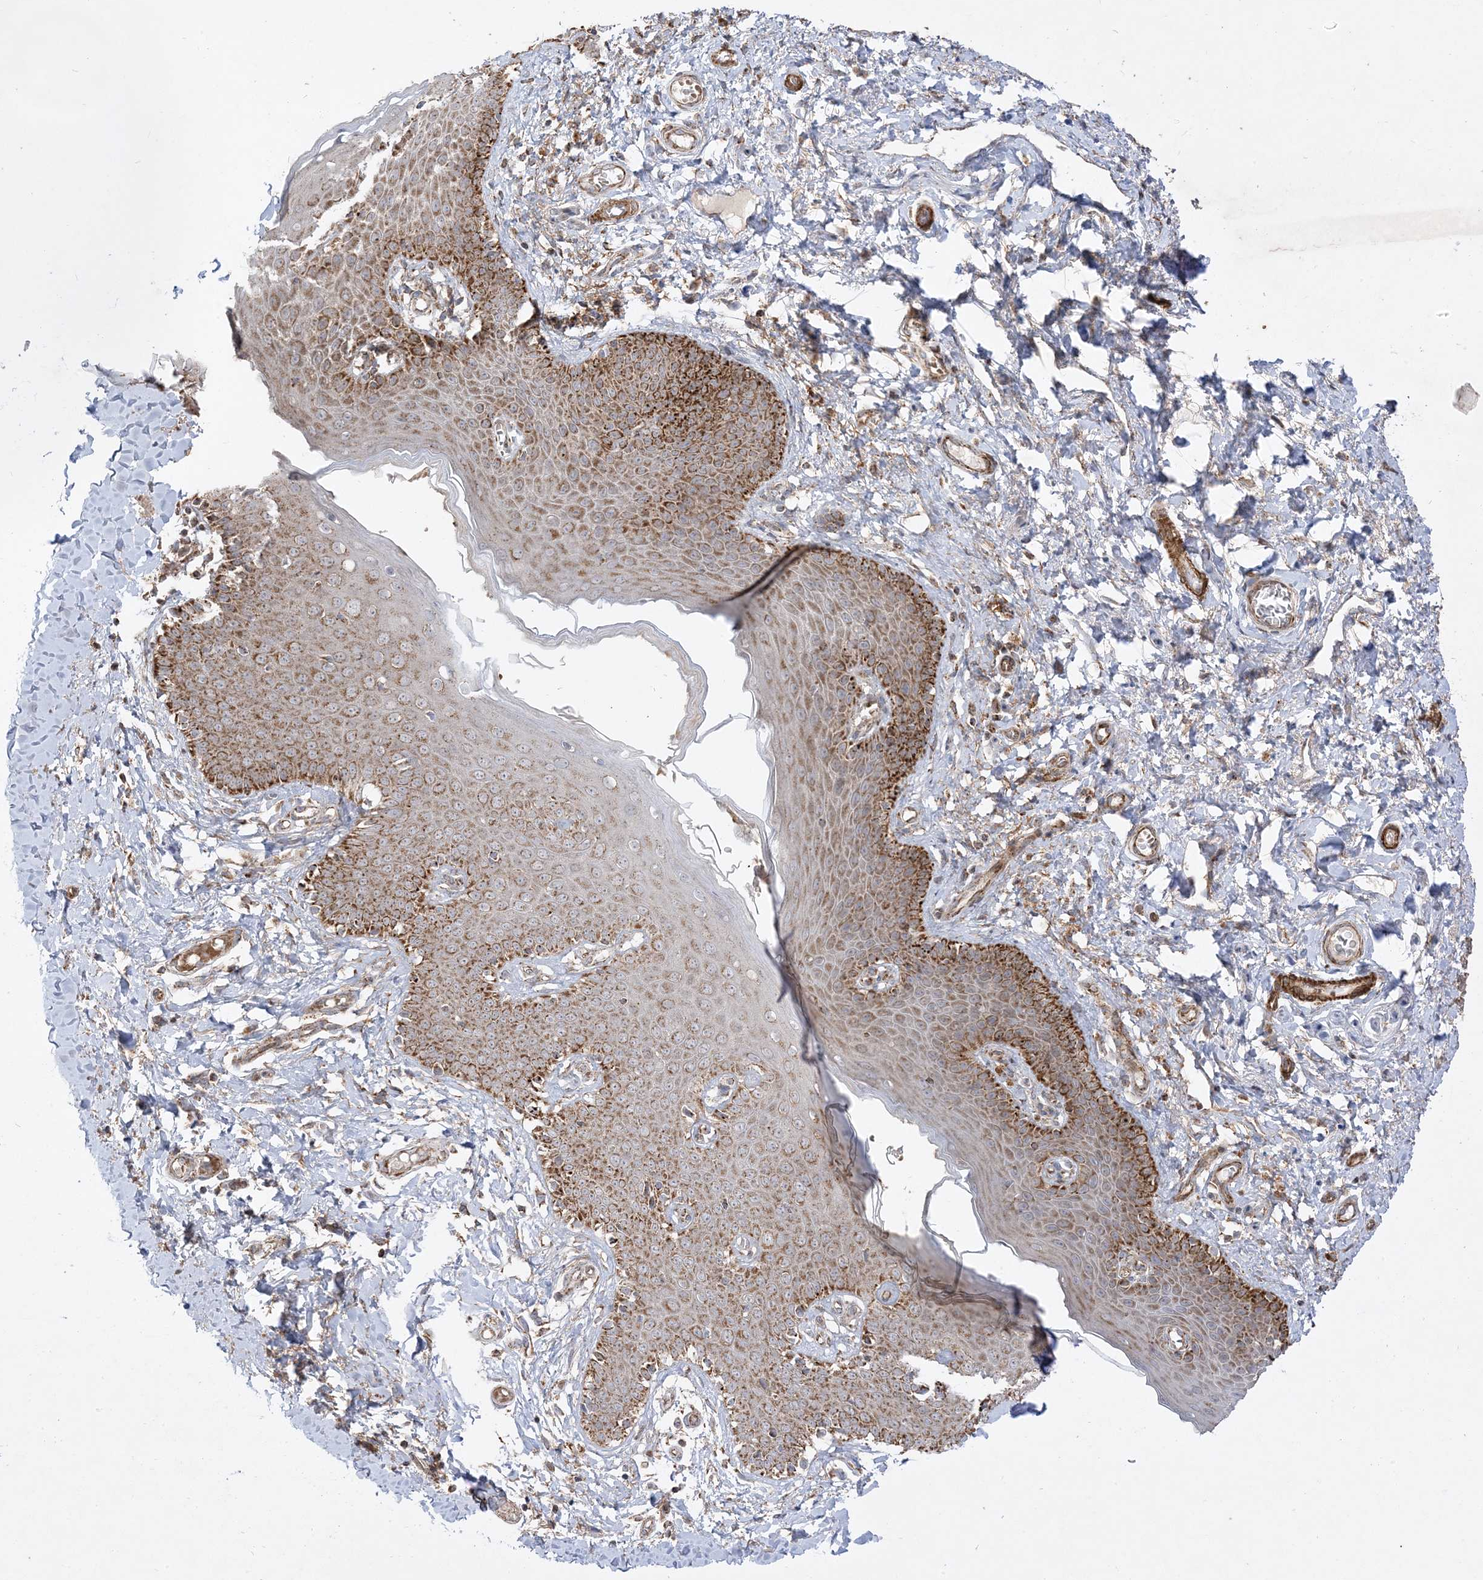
{"staining": {"intensity": "moderate", "quantity": ">75%", "location": "cytoplasmic/membranous"}, "tissue": "skin", "cell_type": "Epidermal cells", "image_type": "normal", "snomed": [{"axis": "morphology", "description": "Normal tissue, NOS"}, {"axis": "topography", "description": "Vulva"}], "caption": "Protein expression analysis of normal skin shows moderate cytoplasmic/membranous positivity in about >75% of epidermal cells.", "gene": "AARS2", "patient": {"sex": "female", "age": 66}}